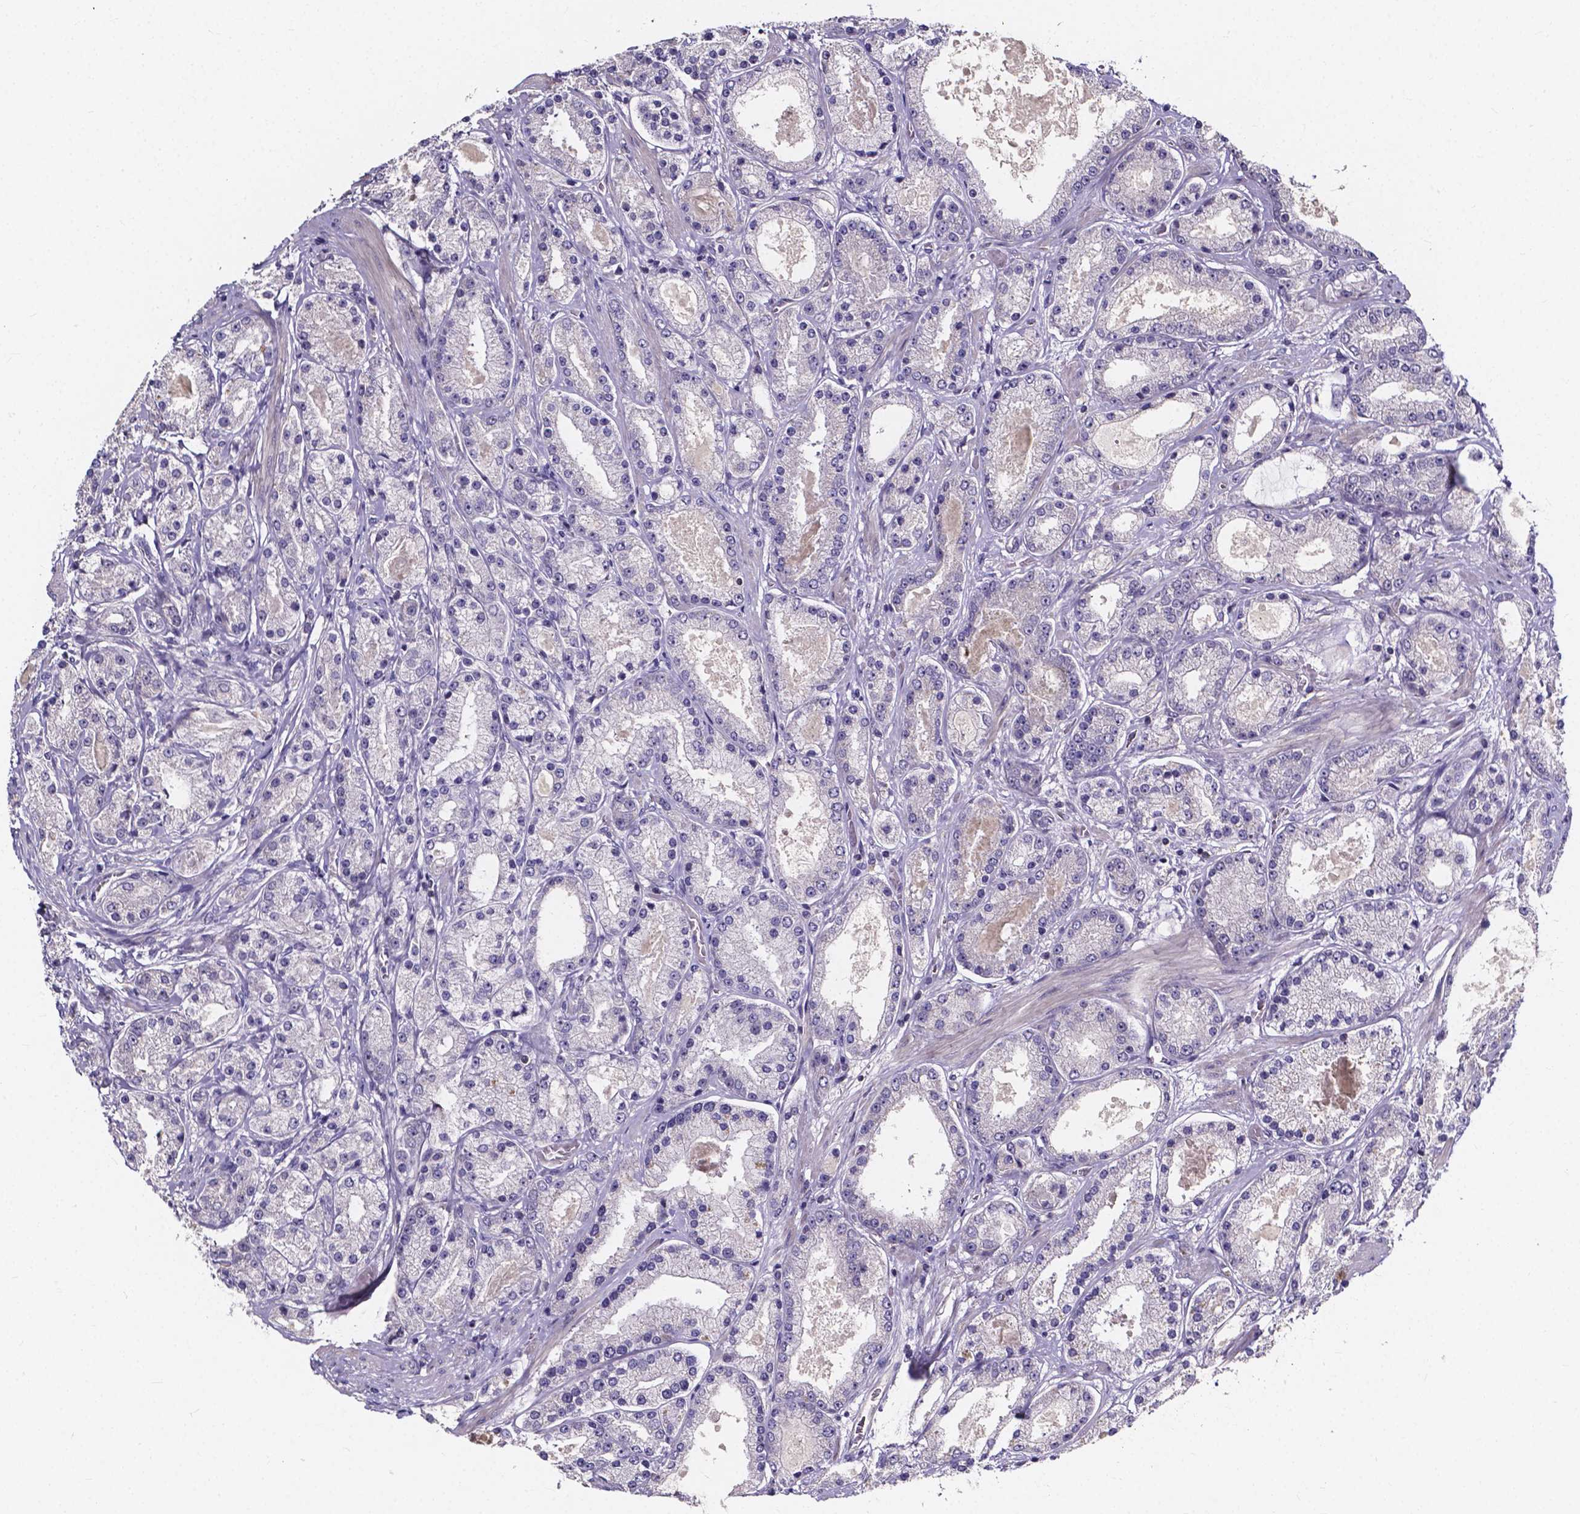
{"staining": {"intensity": "negative", "quantity": "none", "location": "none"}, "tissue": "prostate cancer", "cell_type": "Tumor cells", "image_type": "cancer", "snomed": [{"axis": "morphology", "description": "Adenocarcinoma, High grade"}, {"axis": "topography", "description": "Prostate"}], "caption": "Tumor cells are negative for protein expression in human prostate cancer.", "gene": "THEMIS", "patient": {"sex": "male", "age": 67}}